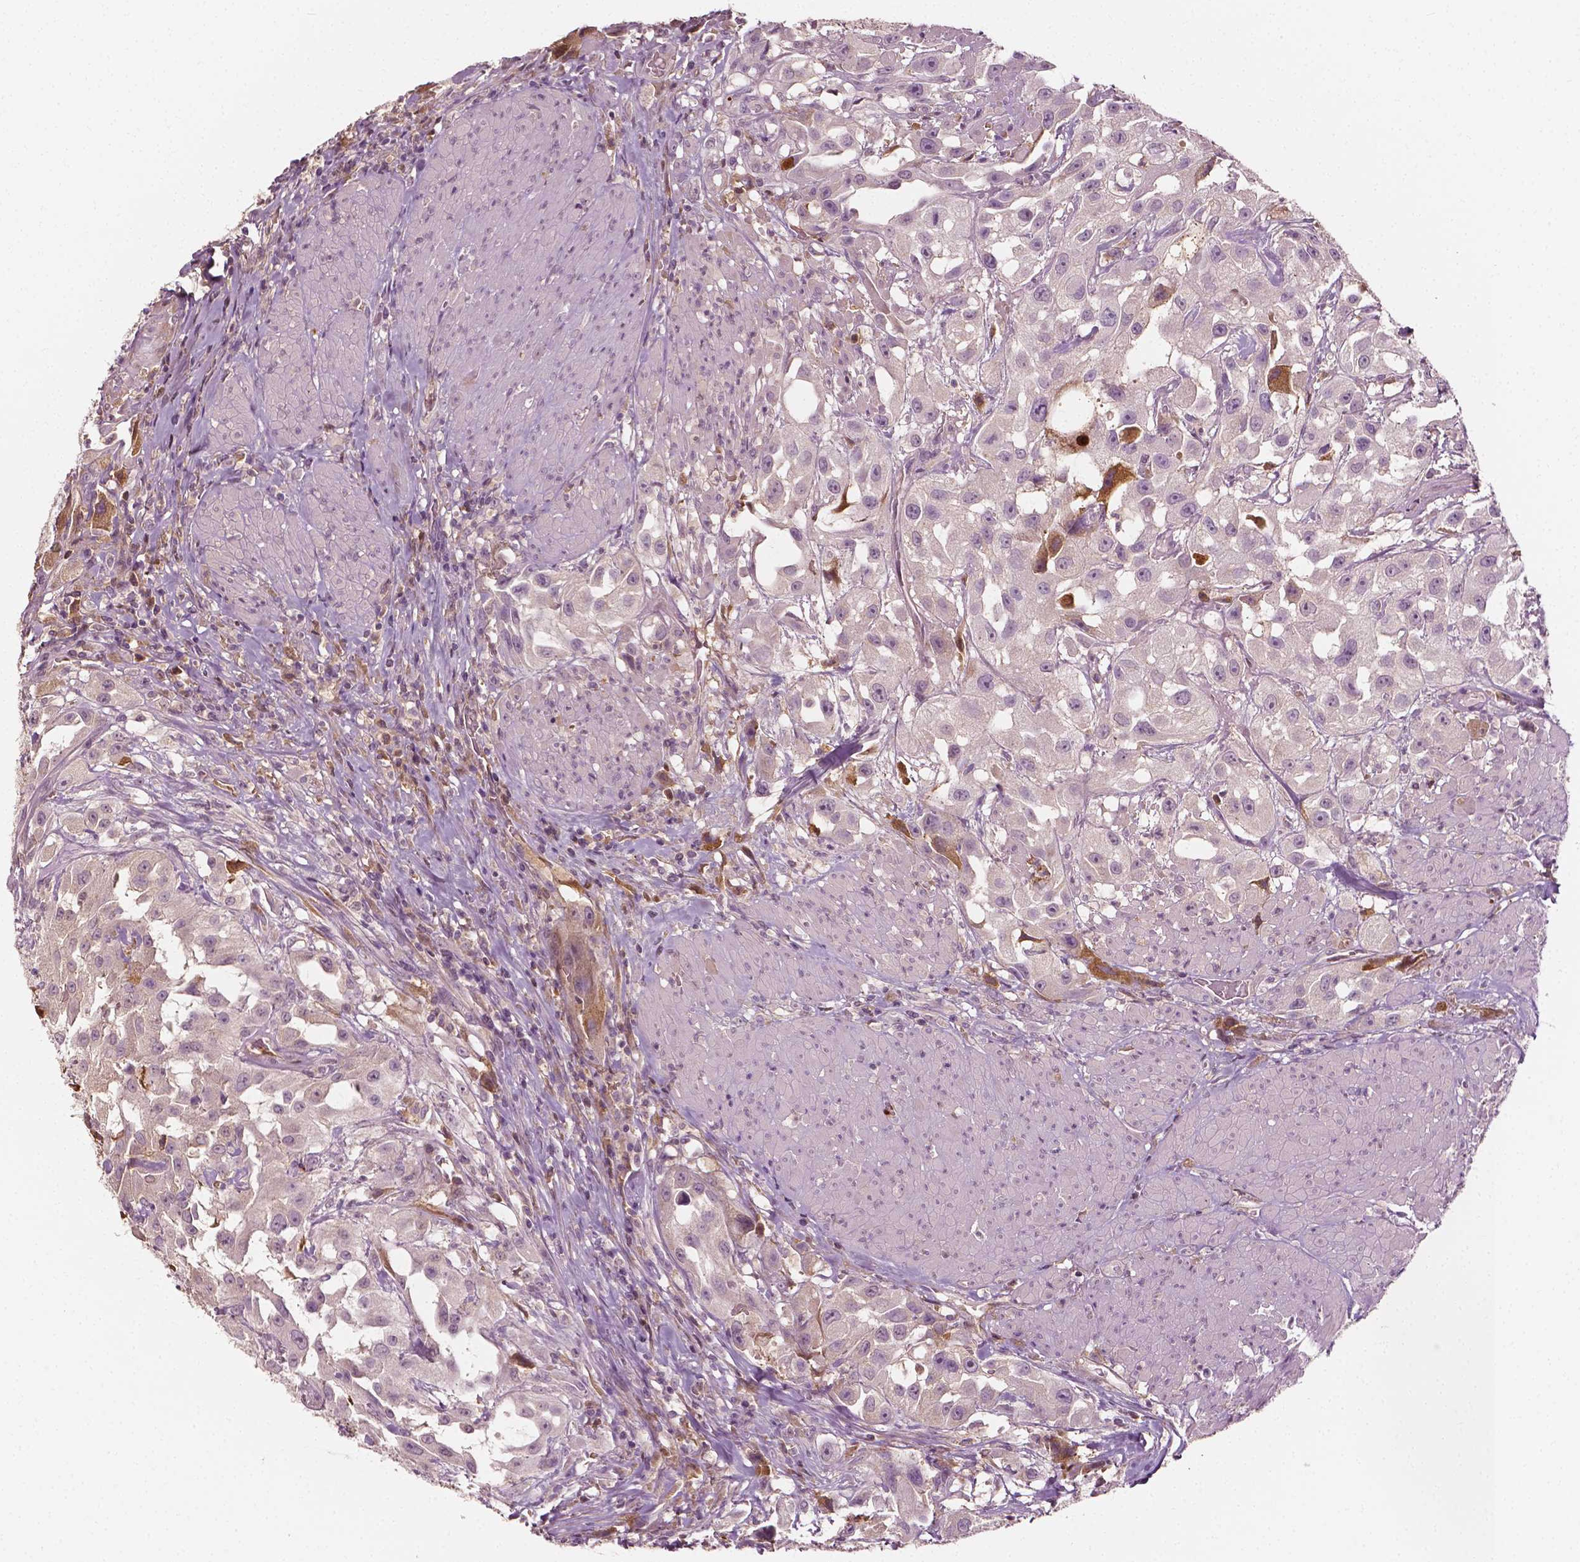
{"staining": {"intensity": "negative", "quantity": "none", "location": "none"}, "tissue": "urothelial cancer", "cell_type": "Tumor cells", "image_type": "cancer", "snomed": [{"axis": "morphology", "description": "Urothelial carcinoma, High grade"}, {"axis": "topography", "description": "Urinary bladder"}], "caption": "Immunohistochemistry (IHC) micrograph of urothelial carcinoma (high-grade) stained for a protein (brown), which shows no staining in tumor cells.", "gene": "APOA4", "patient": {"sex": "male", "age": 79}}